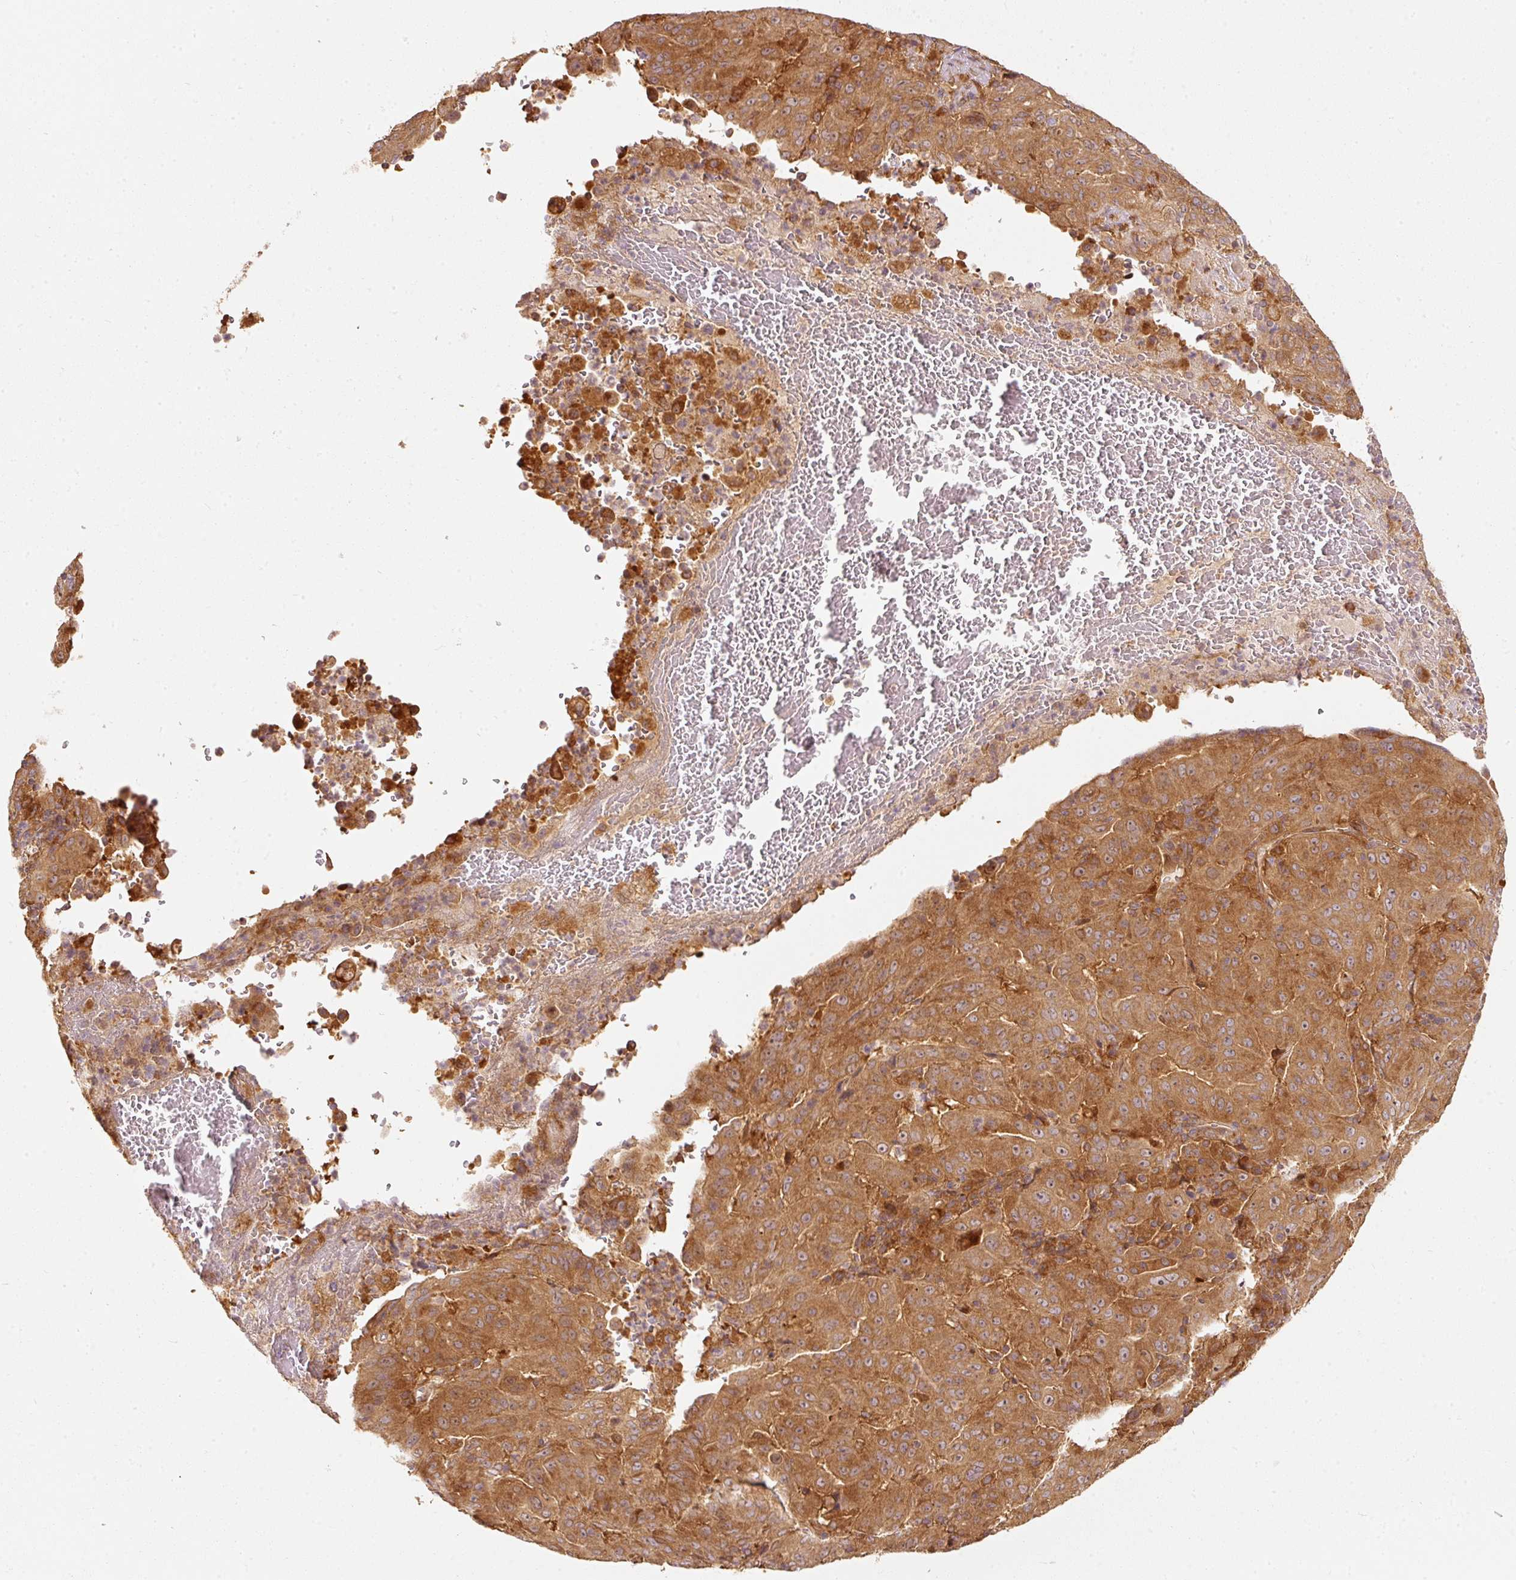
{"staining": {"intensity": "strong", "quantity": ">75%", "location": "cytoplasmic/membranous"}, "tissue": "pancreatic cancer", "cell_type": "Tumor cells", "image_type": "cancer", "snomed": [{"axis": "morphology", "description": "Adenocarcinoma, NOS"}, {"axis": "topography", "description": "Pancreas"}], "caption": "Strong cytoplasmic/membranous protein expression is identified in about >75% of tumor cells in pancreatic cancer.", "gene": "EIF3B", "patient": {"sex": "male", "age": 63}}